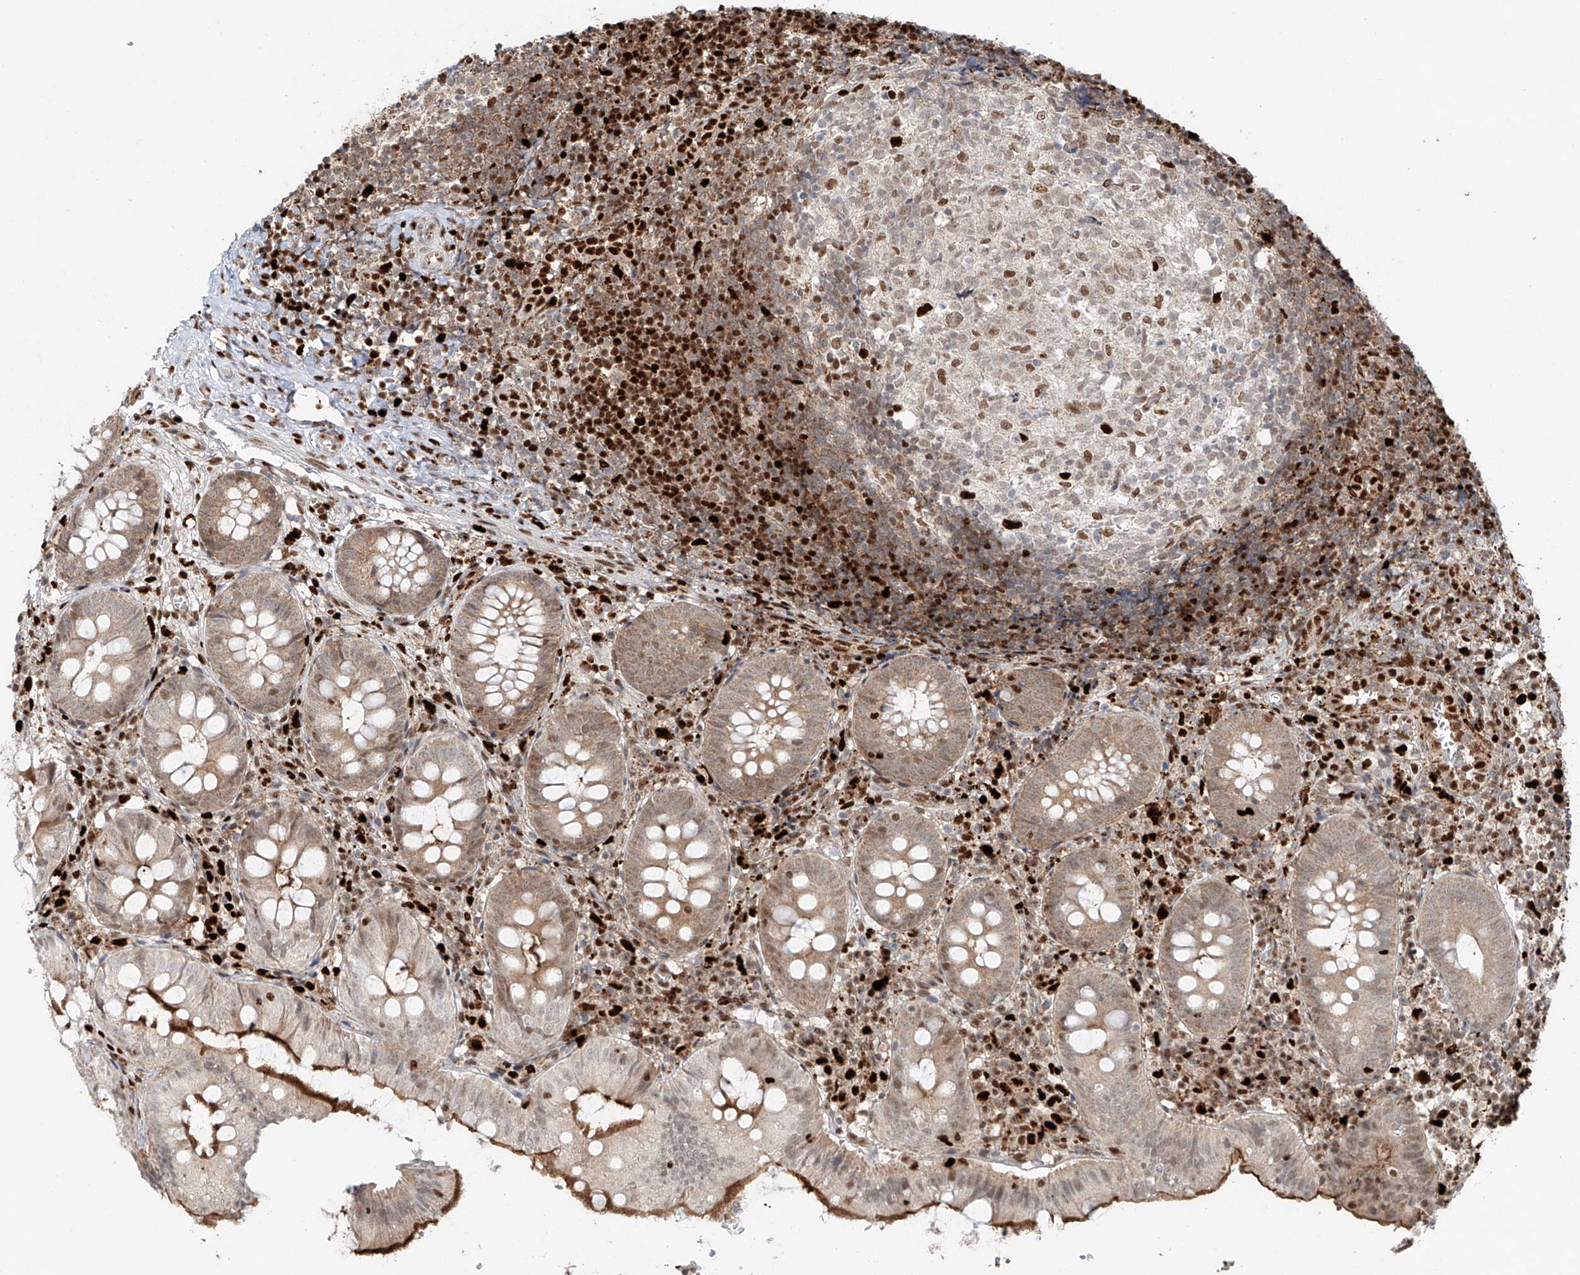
{"staining": {"intensity": "moderate", "quantity": "25%-75%", "location": "cytoplasmic/membranous,nuclear"}, "tissue": "appendix", "cell_type": "Glandular cells", "image_type": "normal", "snomed": [{"axis": "morphology", "description": "Normal tissue, NOS"}, {"axis": "topography", "description": "Appendix"}], "caption": "A micrograph showing moderate cytoplasmic/membranous,nuclear positivity in approximately 25%-75% of glandular cells in normal appendix, as visualized by brown immunohistochemical staining.", "gene": "DZIP1L", "patient": {"sex": "male", "age": 8}}